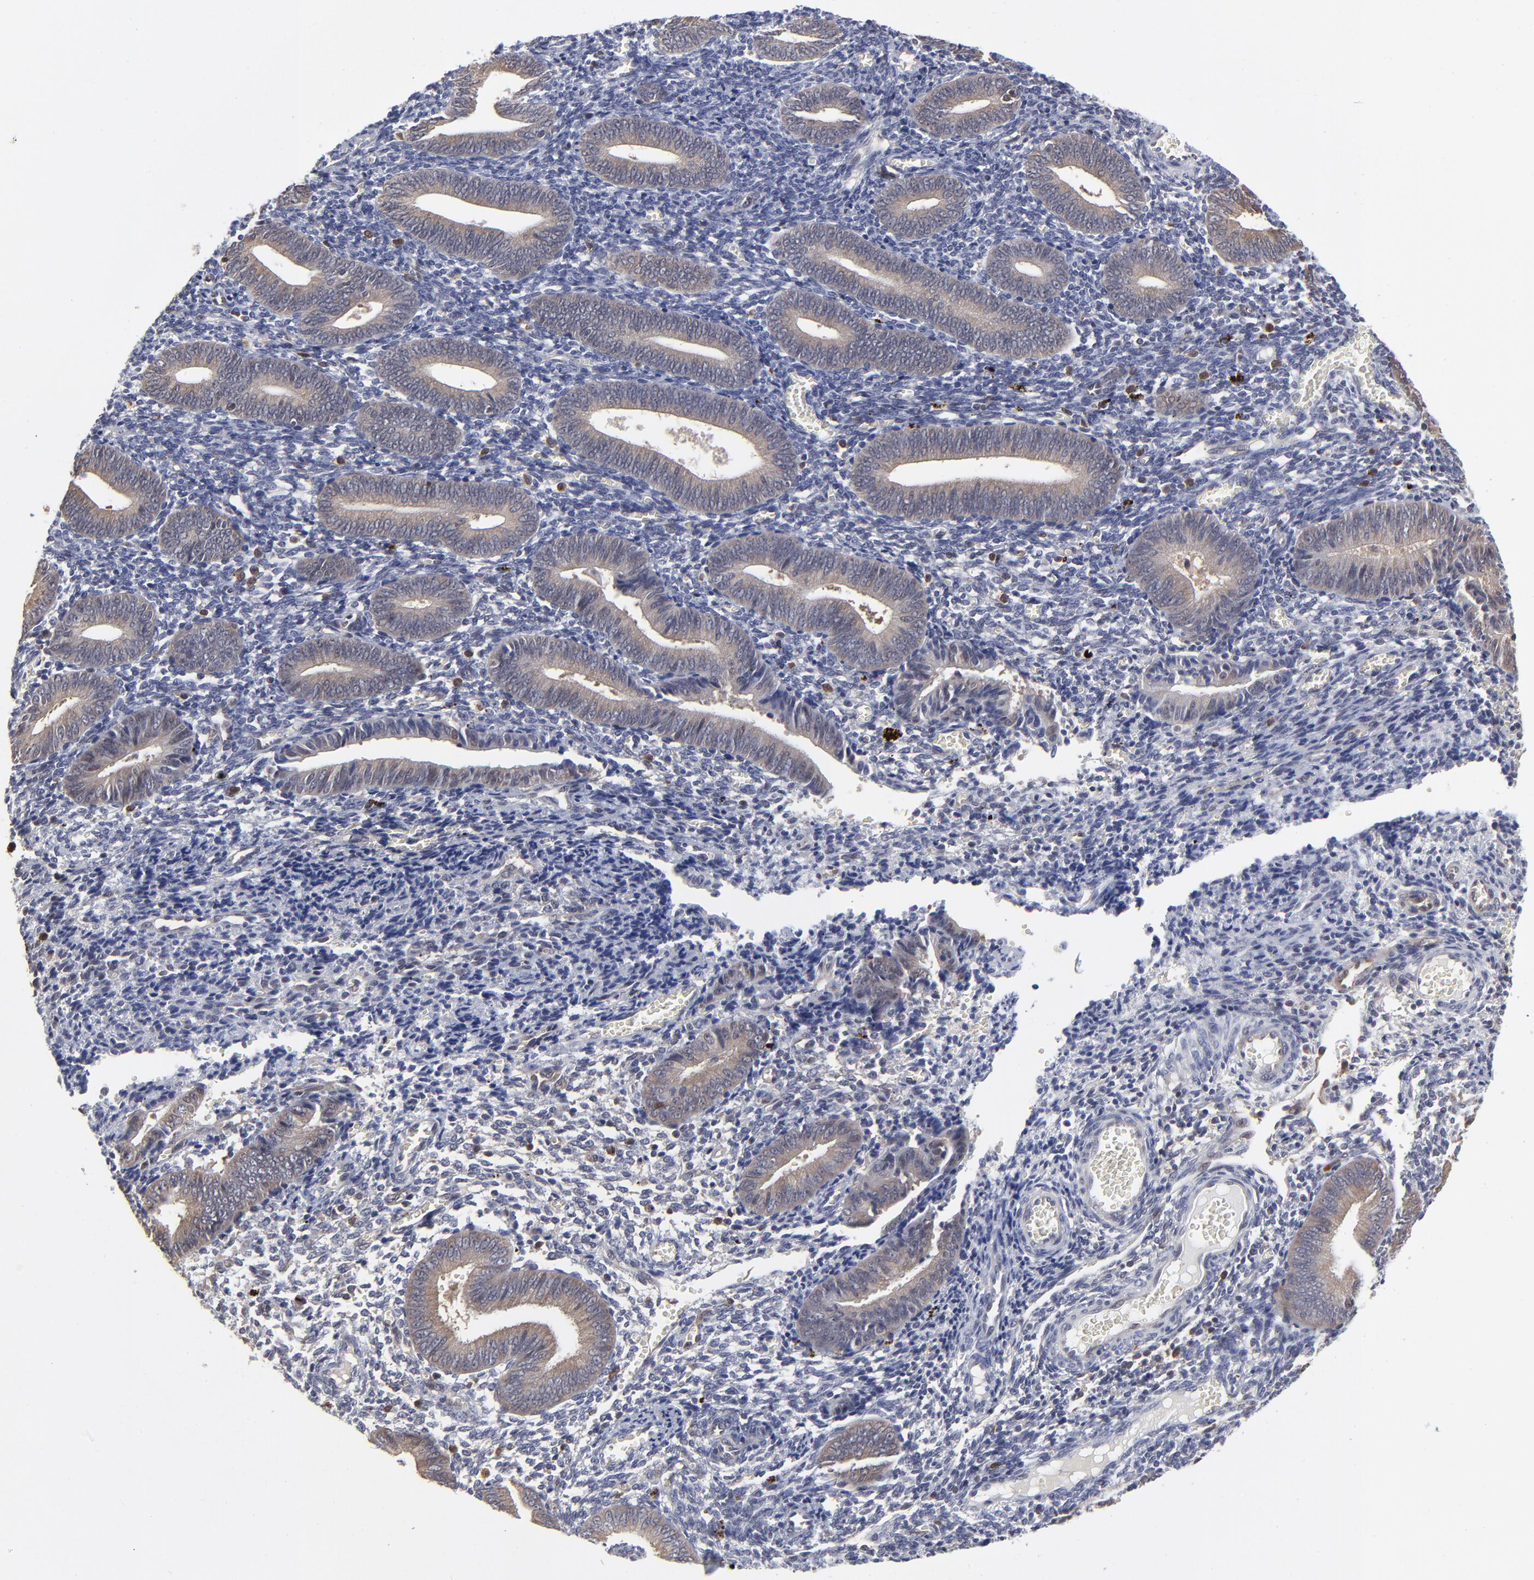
{"staining": {"intensity": "negative", "quantity": "none", "location": "none"}, "tissue": "endometrium", "cell_type": "Cells in endometrial stroma", "image_type": "normal", "snomed": [{"axis": "morphology", "description": "Normal tissue, NOS"}, {"axis": "topography", "description": "Uterus"}, {"axis": "topography", "description": "Endometrium"}], "caption": "Cells in endometrial stroma are negative for protein expression in normal human endometrium.", "gene": "CASP3", "patient": {"sex": "female", "age": 33}}